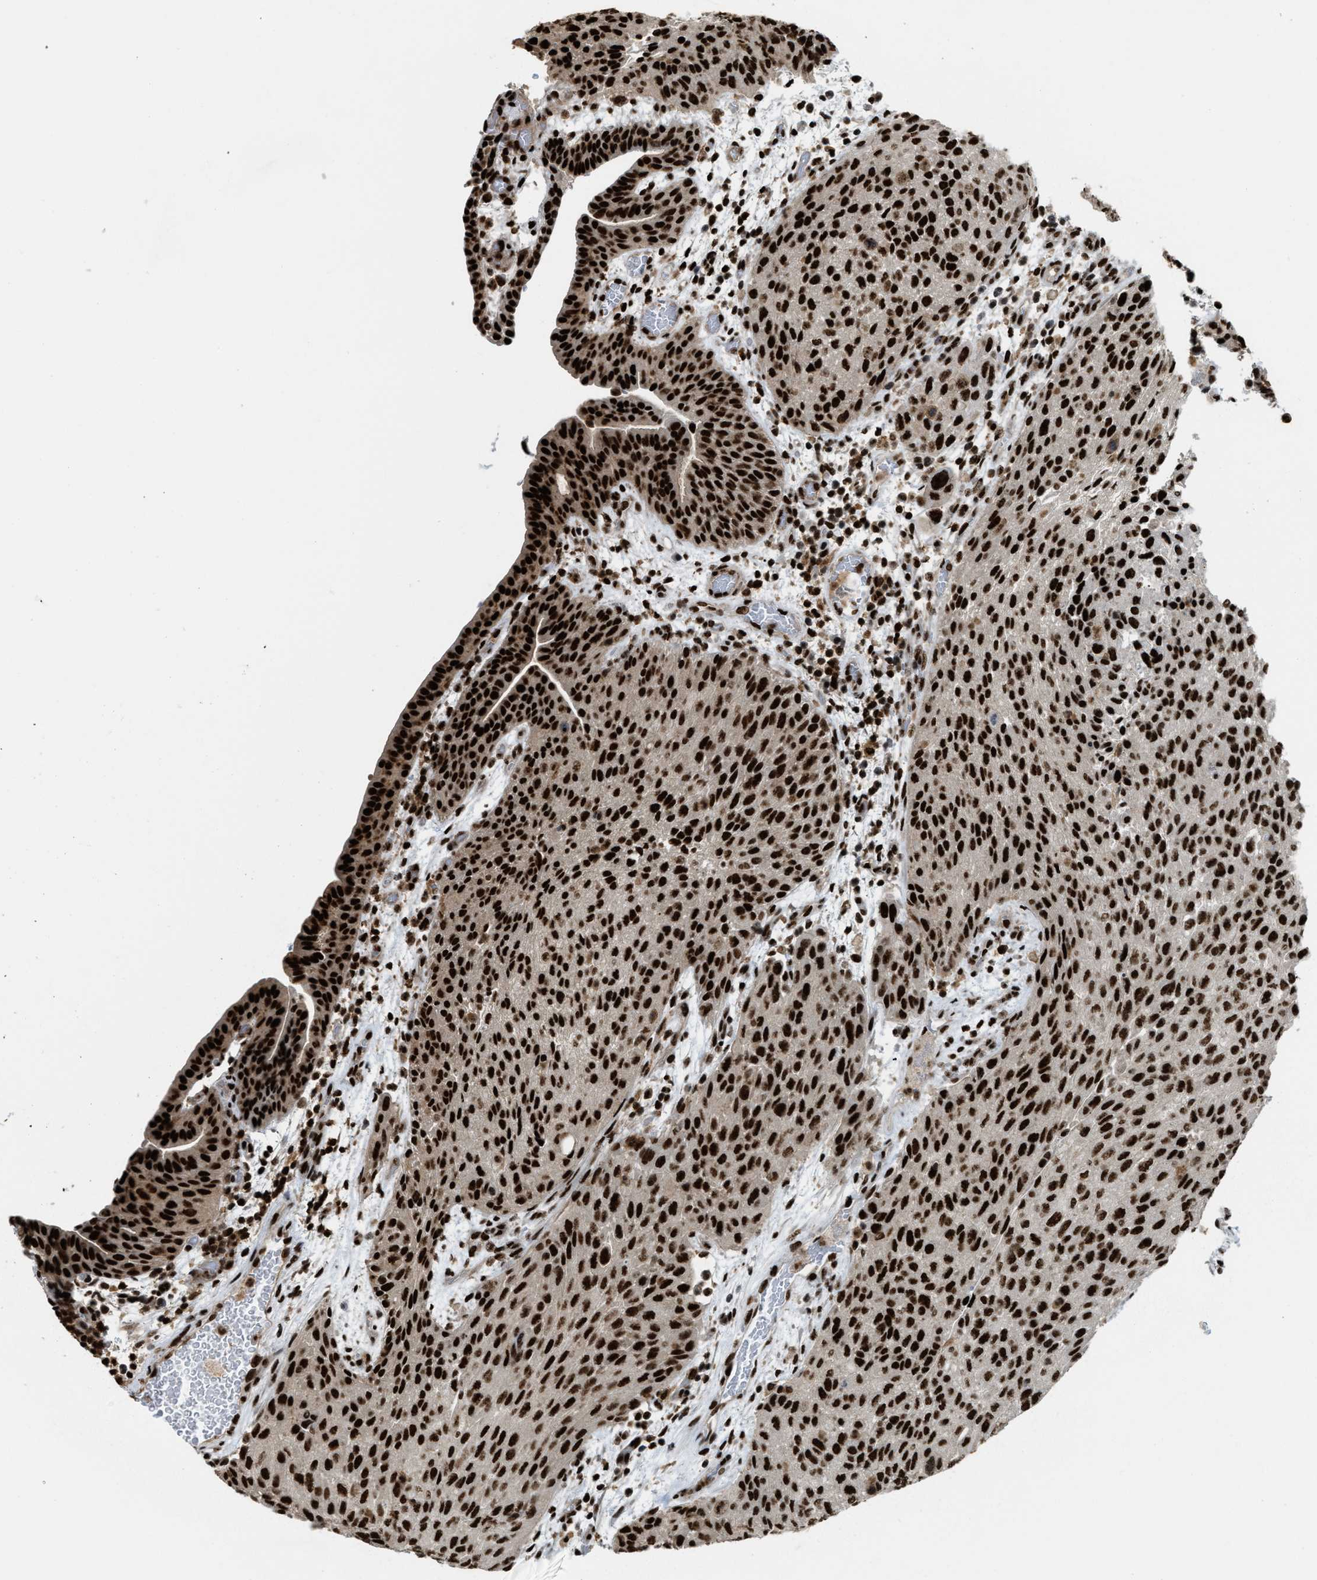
{"staining": {"intensity": "strong", "quantity": ">75%", "location": "nuclear"}, "tissue": "urothelial cancer", "cell_type": "Tumor cells", "image_type": "cancer", "snomed": [{"axis": "morphology", "description": "Urothelial carcinoma, Low grade"}, {"axis": "morphology", "description": "Urothelial carcinoma, High grade"}, {"axis": "topography", "description": "Urinary bladder"}], "caption": "Brown immunohistochemical staining in urothelial cancer reveals strong nuclear positivity in approximately >75% of tumor cells.", "gene": "NUMA1", "patient": {"sex": "male", "age": 35}}